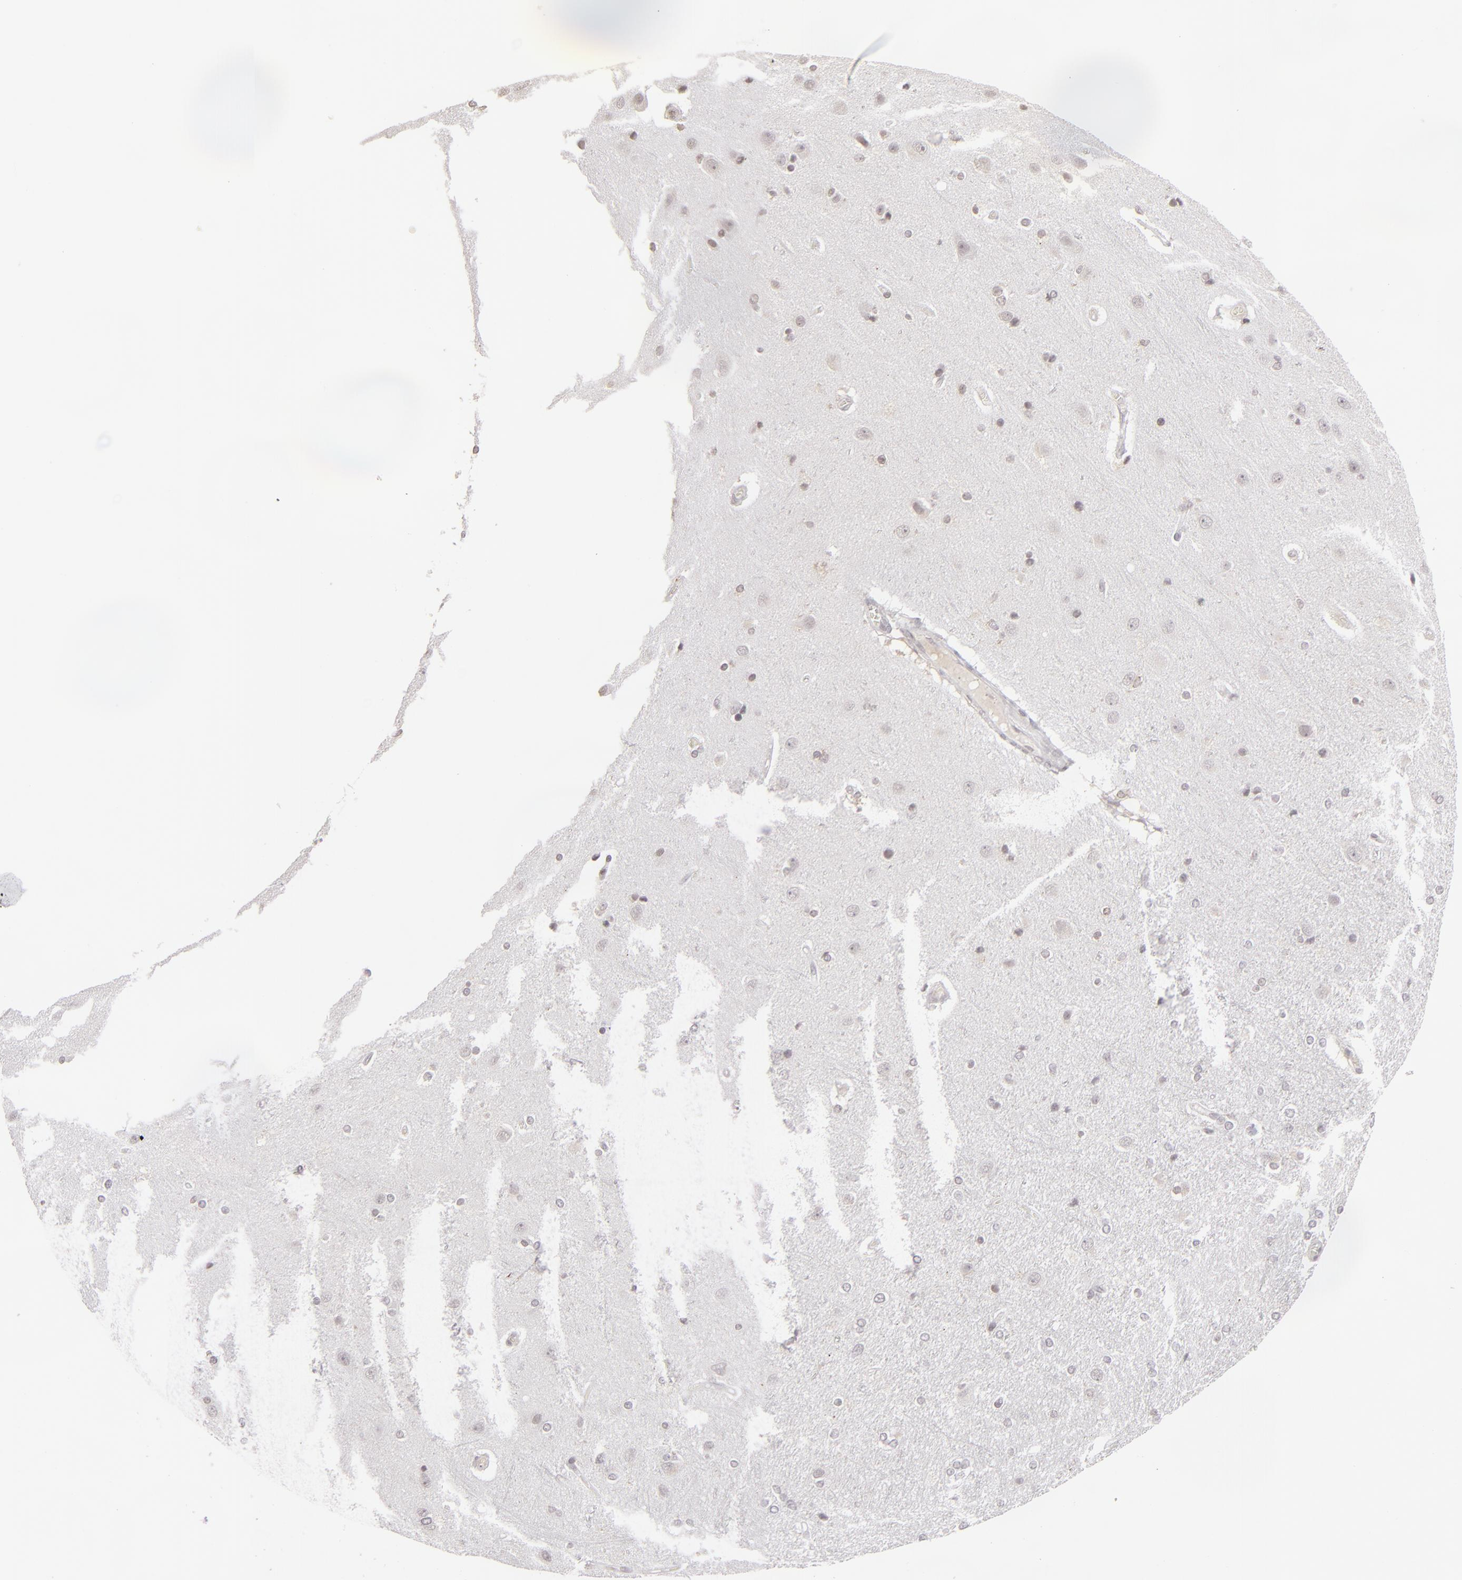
{"staining": {"intensity": "negative", "quantity": "none", "location": "none"}, "tissue": "cerebral cortex", "cell_type": "Endothelial cells", "image_type": "normal", "snomed": [{"axis": "morphology", "description": "Normal tissue, NOS"}, {"axis": "topography", "description": "Cerebral cortex"}], "caption": "The image reveals no significant staining in endothelial cells of cerebral cortex.", "gene": "CLDN2", "patient": {"sex": "female", "age": 54}}